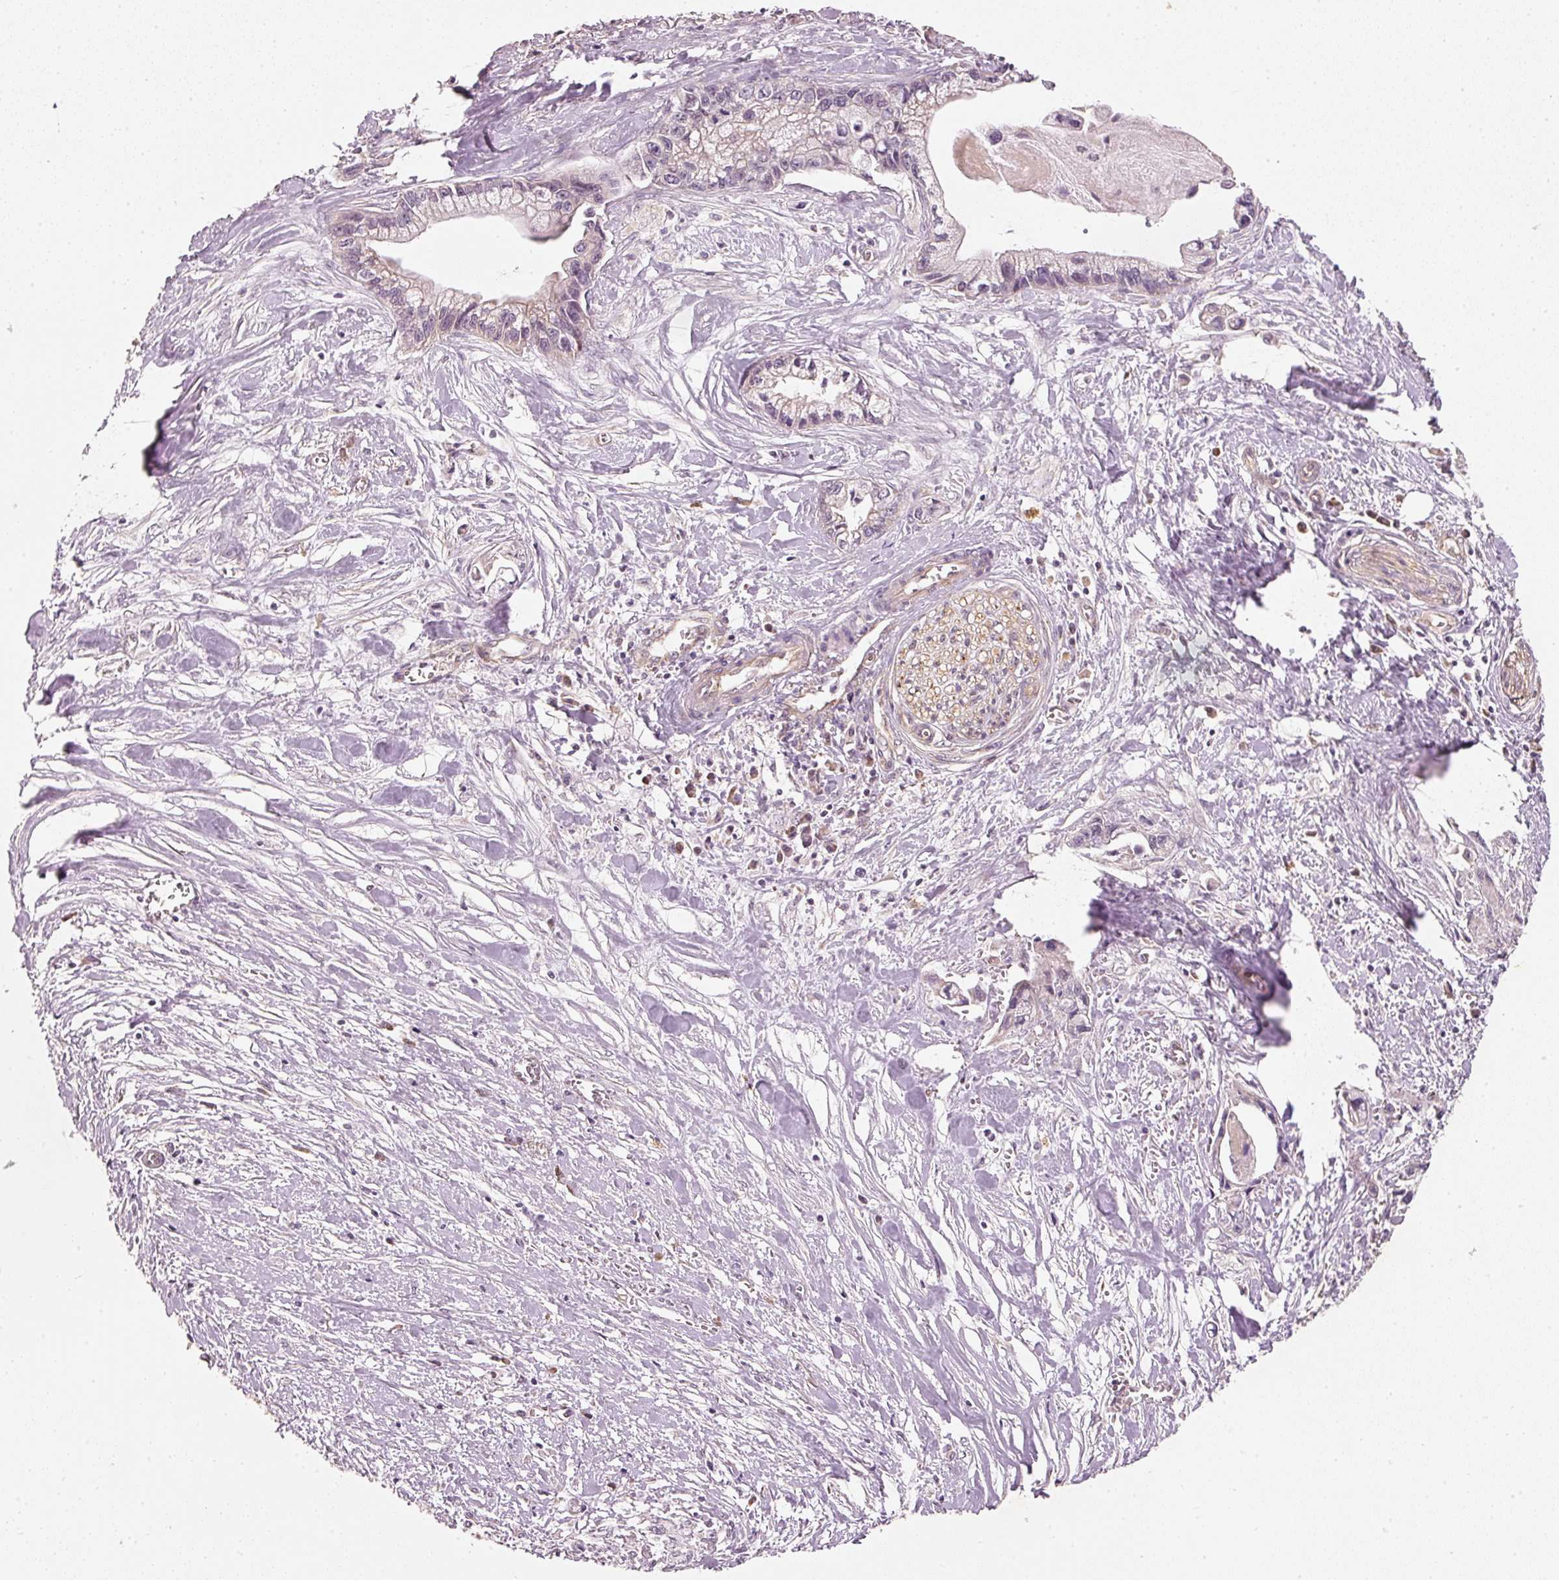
{"staining": {"intensity": "negative", "quantity": "none", "location": "none"}, "tissue": "pancreatic cancer", "cell_type": "Tumor cells", "image_type": "cancer", "snomed": [{"axis": "morphology", "description": "Adenocarcinoma, NOS"}, {"axis": "topography", "description": "Pancreas"}], "caption": "Histopathology image shows no significant protein expression in tumor cells of pancreatic cancer (adenocarcinoma).", "gene": "RGL2", "patient": {"sex": "male", "age": 61}}